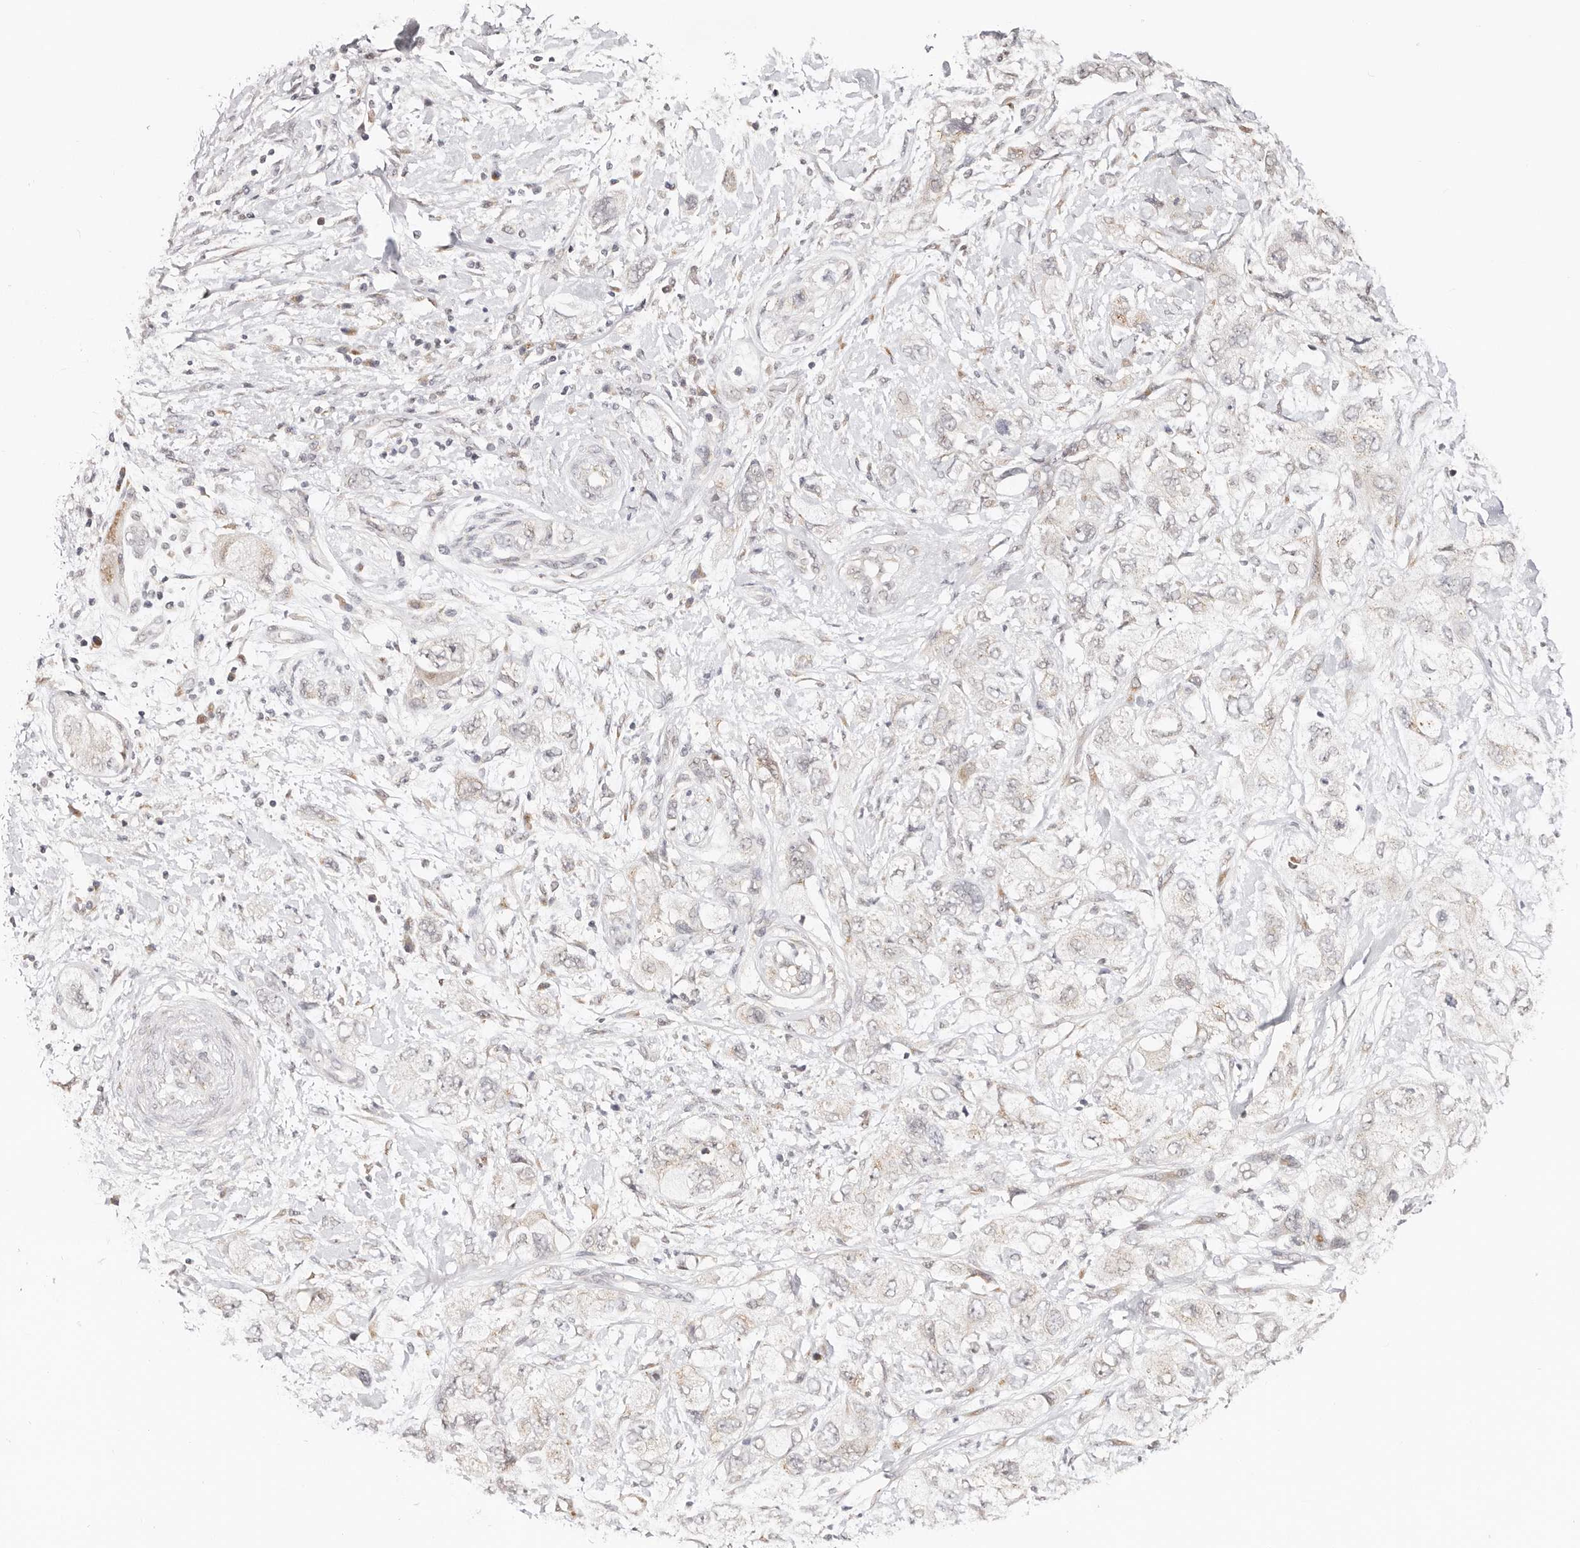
{"staining": {"intensity": "weak", "quantity": "<25%", "location": "cytoplasmic/membranous"}, "tissue": "pancreatic cancer", "cell_type": "Tumor cells", "image_type": "cancer", "snomed": [{"axis": "morphology", "description": "Adenocarcinoma, NOS"}, {"axis": "topography", "description": "Pancreas"}], "caption": "DAB (3,3'-diaminobenzidine) immunohistochemical staining of adenocarcinoma (pancreatic) displays no significant staining in tumor cells. (DAB immunohistochemistry (IHC) with hematoxylin counter stain).", "gene": "VIPAS39", "patient": {"sex": "female", "age": 73}}